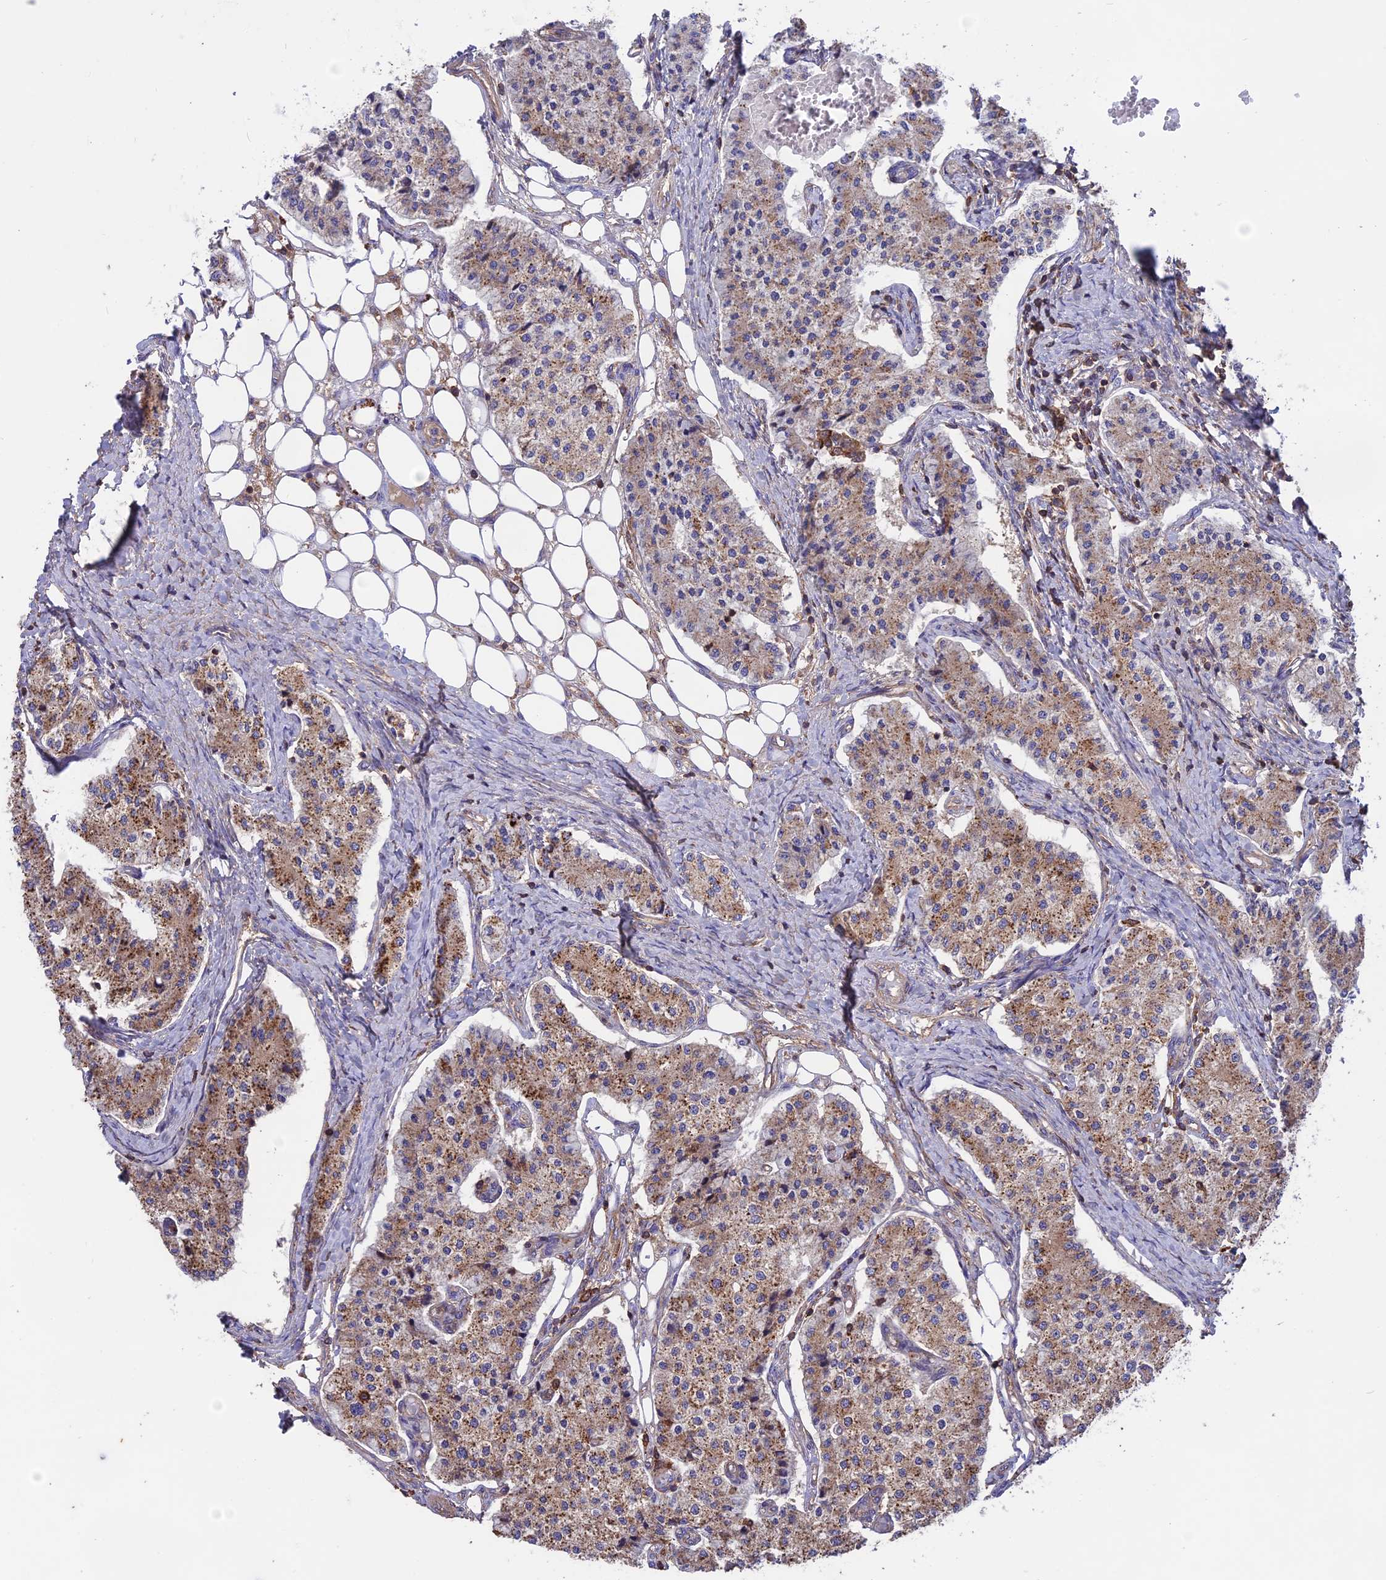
{"staining": {"intensity": "moderate", "quantity": ">75%", "location": "cytoplasmic/membranous"}, "tissue": "carcinoid", "cell_type": "Tumor cells", "image_type": "cancer", "snomed": [{"axis": "morphology", "description": "Carcinoid, malignant, NOS"}, {"axis": "topography", "description": "Colon"}], "caption": "Protein staining of carcinoid tissue displays moderate cytoplasmic/membranous positivity in about >75% of tumor cells. The protein of interest is shown in brown color, while the nuclei are stained blue.", "gene": "NUDT8", "patient": {"sex": "female", "age": 52}}